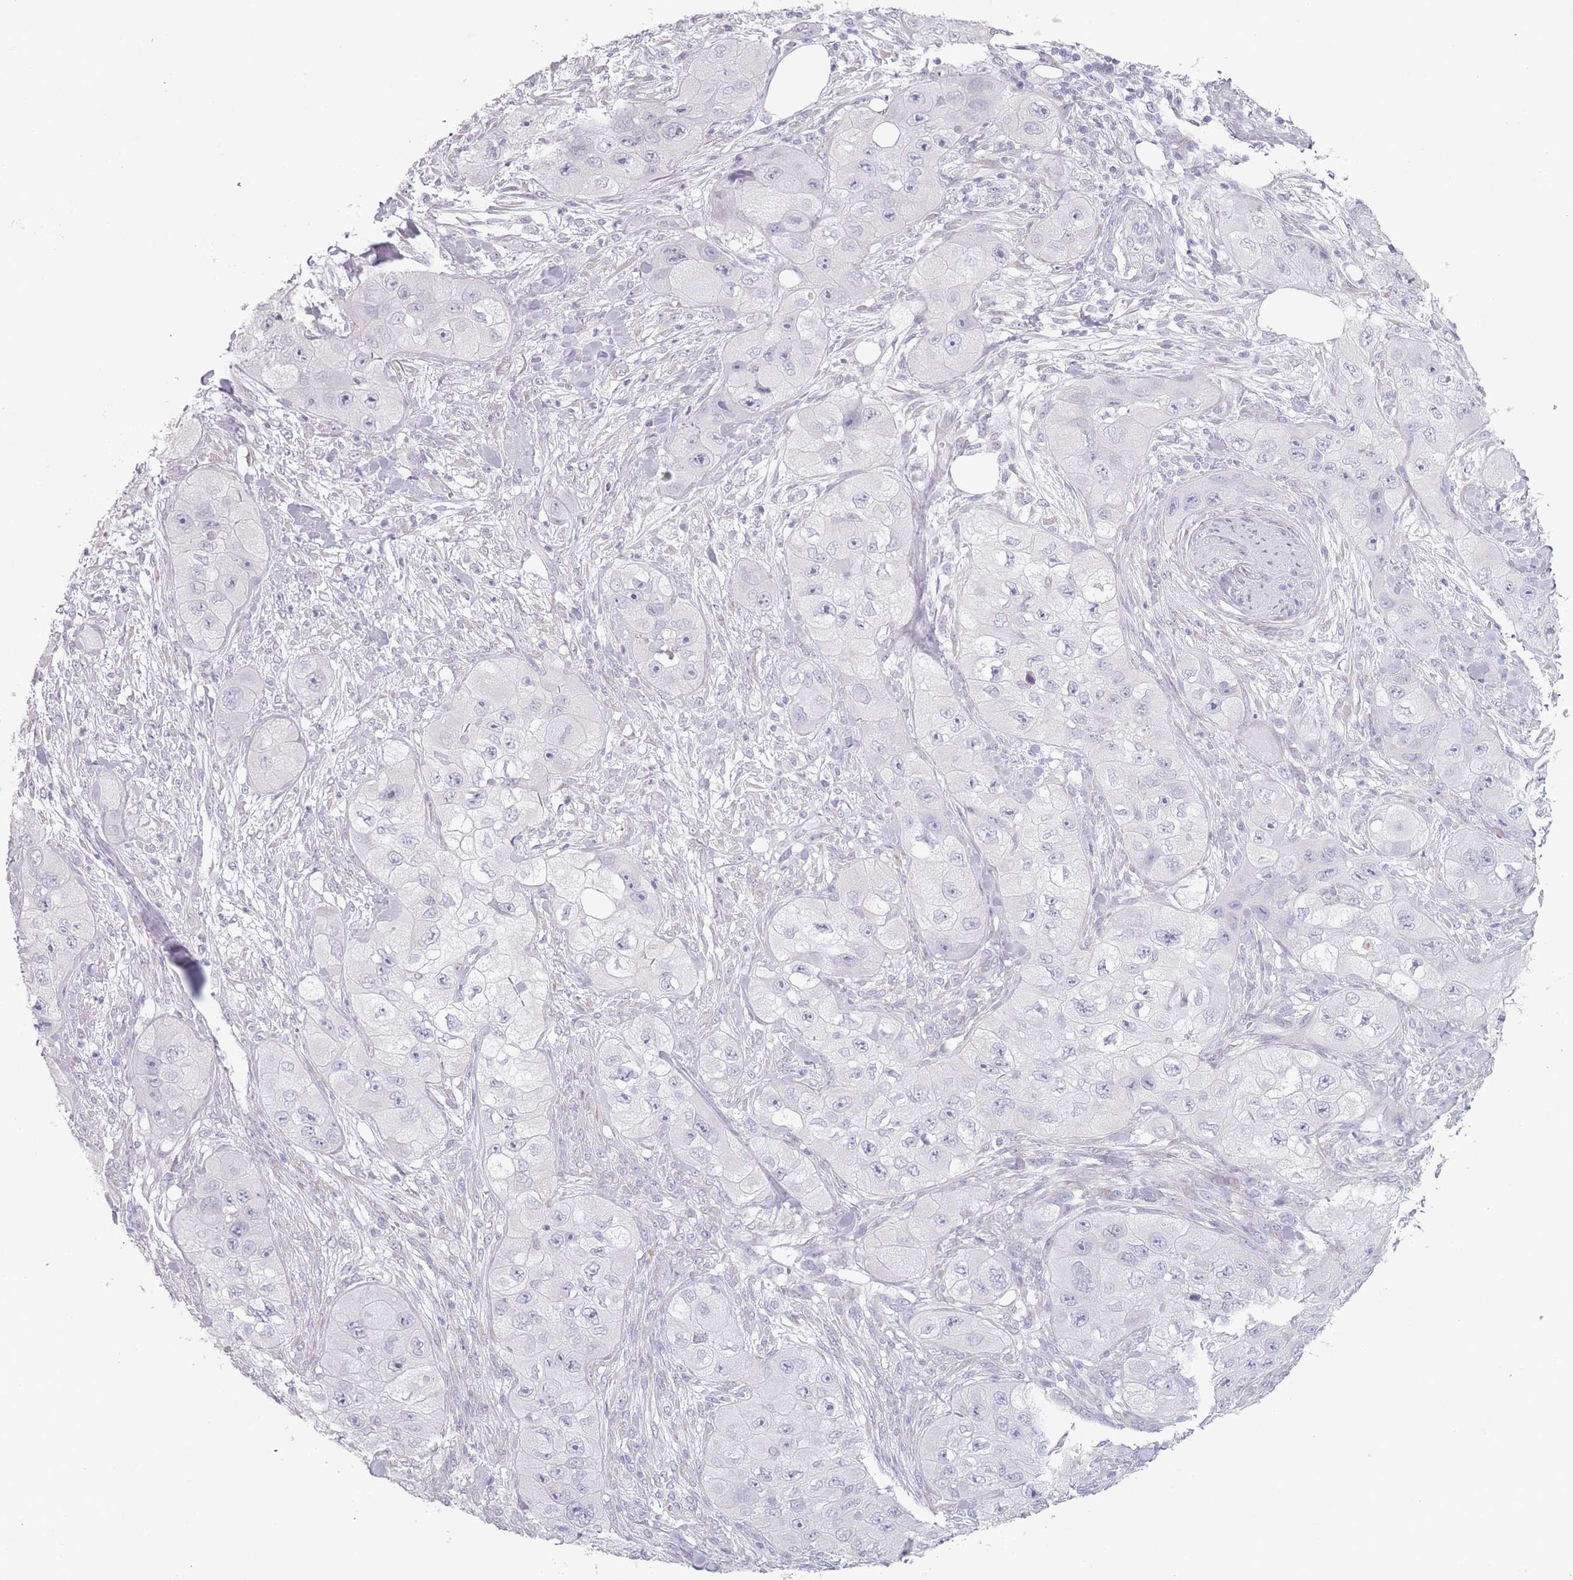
{"staining": {"intensity": "negative", "quantity": "none", "location": "none"}, "tissue": "skin cancer", "cell_type": "Tumor cells", "image_type": "cancer", "snomed": [{"axis": "morphology", "description": "Squamous cell carcinoma, NOS"}, {"axis": "topography", "description": "Skin"}, {"axis": "topography", "description": "Subcutis"}], "caption": "There is no significant positivity in tumor cells of squamous cell carcinoma (skin).", "gene": "RASL10B", "patient": {"sex": "male", "age": 73}}